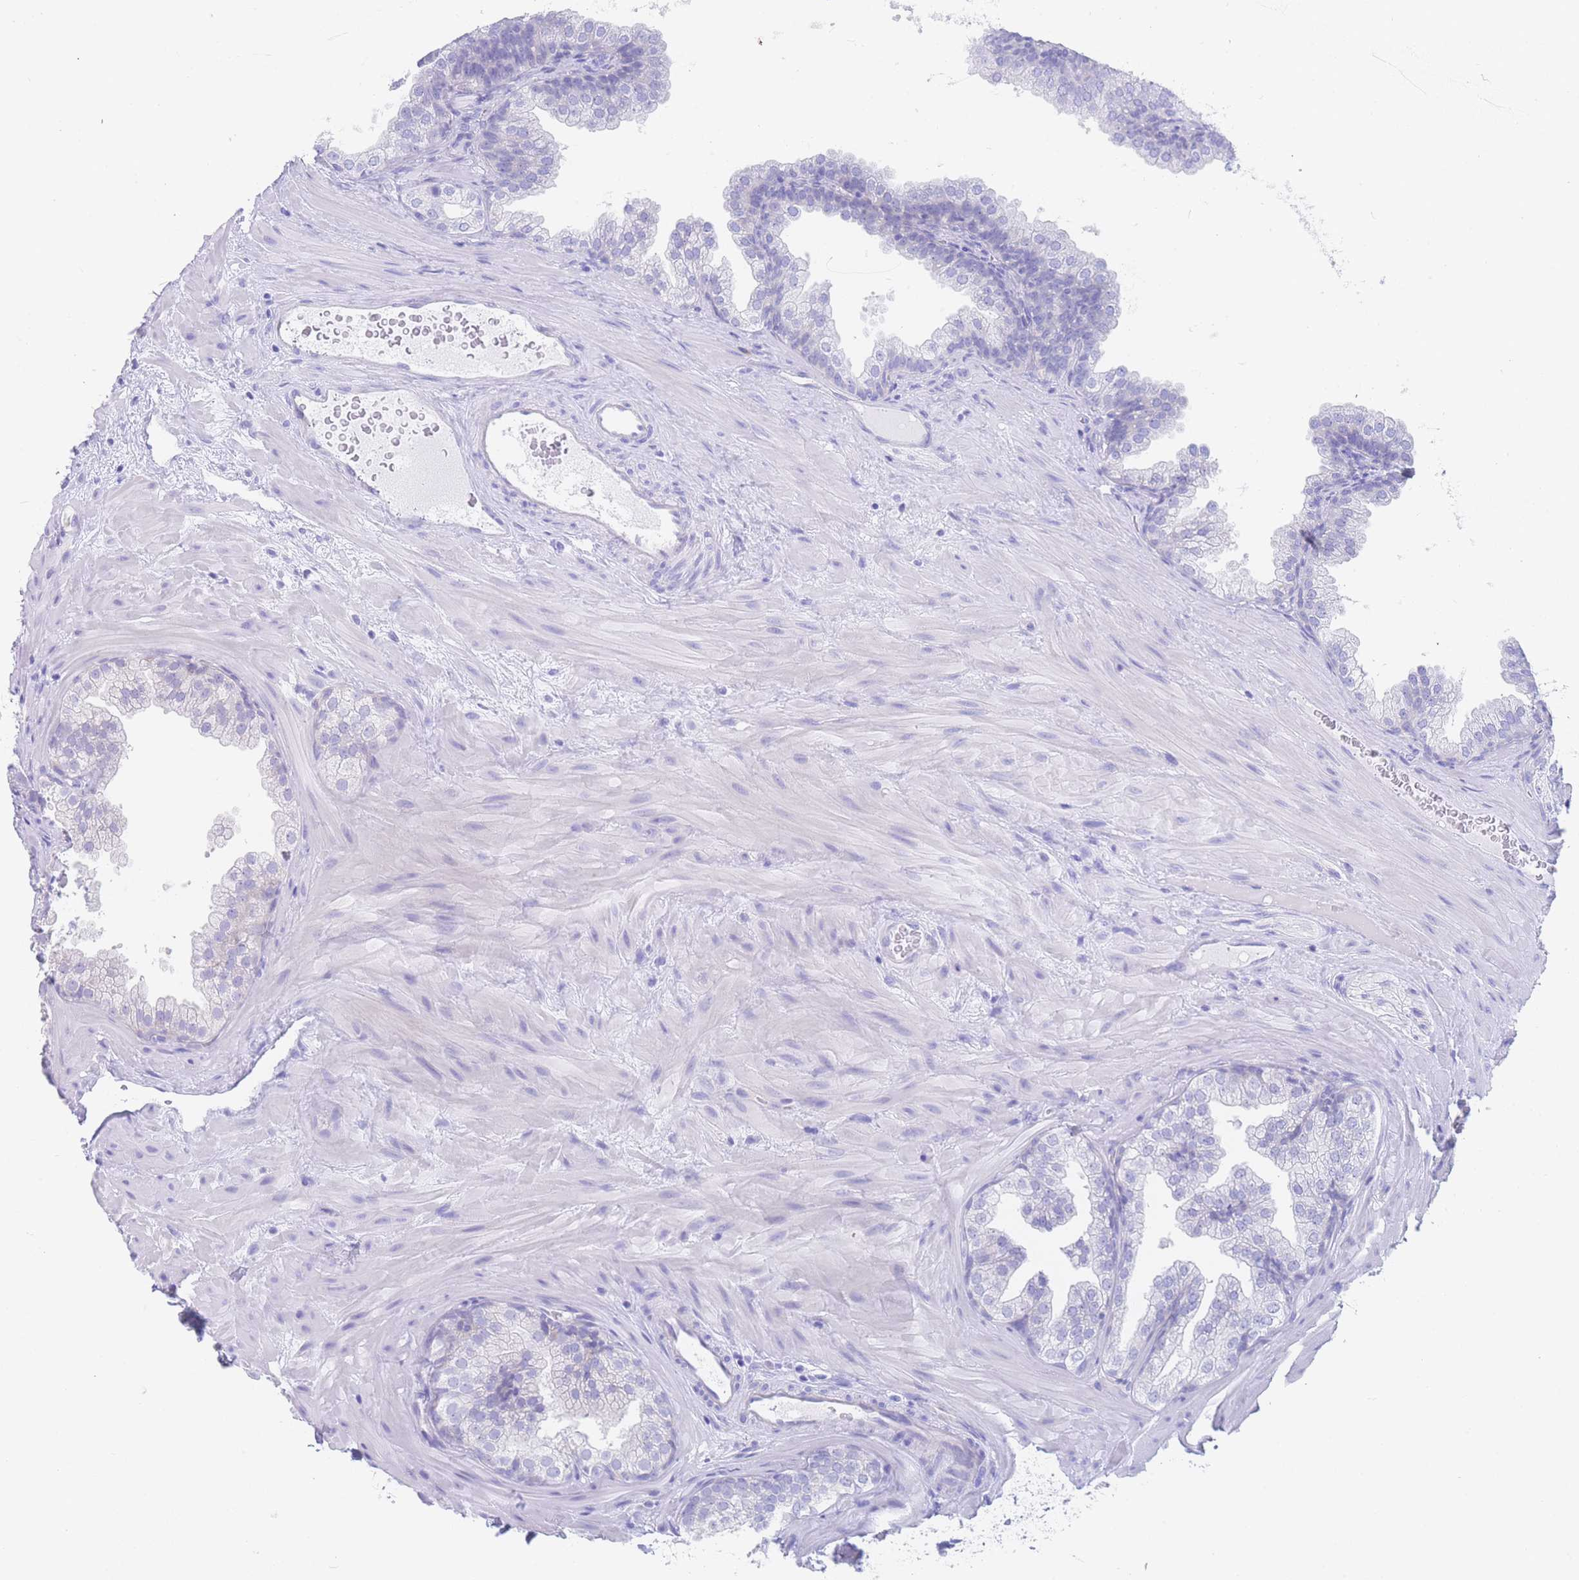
{"staining": {"intensity": "negative", "quantity": "none", "location": "none"}, "tissue": "prostate", "cell_type": "Glandular cells", "image_type": "normal", "snomed": [{"axis": "morphology", "description": "Normal tissue, NOS"}, {"axis": "topography", "description": "Prostate"}], "caption": "Immunohistochemistry of normal prostate reveals no expression in glandular cells.", "gene": "LZTFL1", "patient": {"sex": "male", "age": 37}}